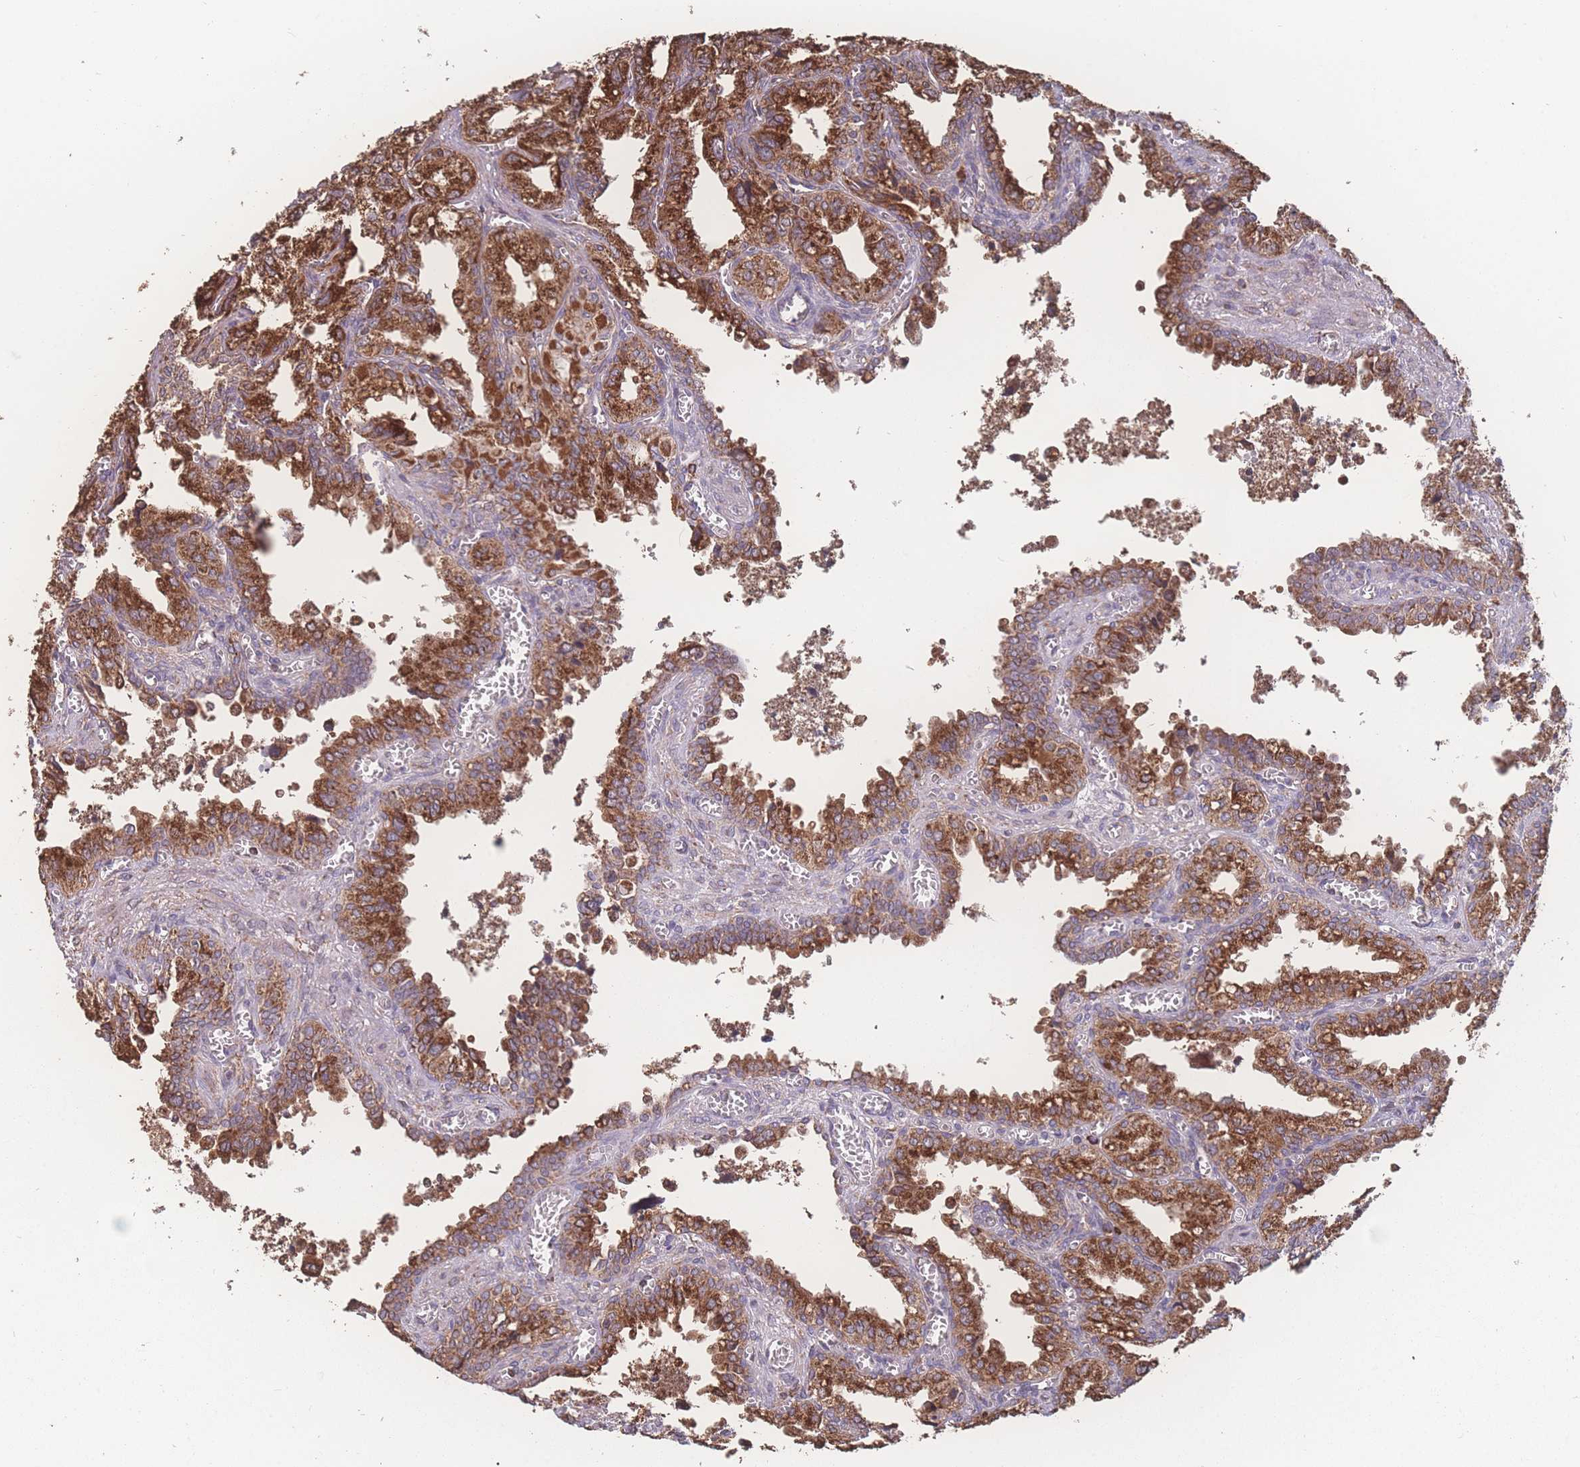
{"staining": {"intensity": "strong", "quantity": ">75%", "location": "cytoplasmic/membranous"}, "tissue": "seminal vesicle", "cell_type": "Glandular cells", "image_type": "normal", "snomed": [{"axis": "morphology", "description": "Normal tissue, NOS"}, {"axis": "topography", "description": "Seminal veicle"}], "caption": "Seminal vesicle stained for a protein (brown) reveals strong cytoplasmic/membranous positive expression in about >75% of glandular cells.", "gene": "SGSM3", "patient": {"sex": "male", "age": 67}}